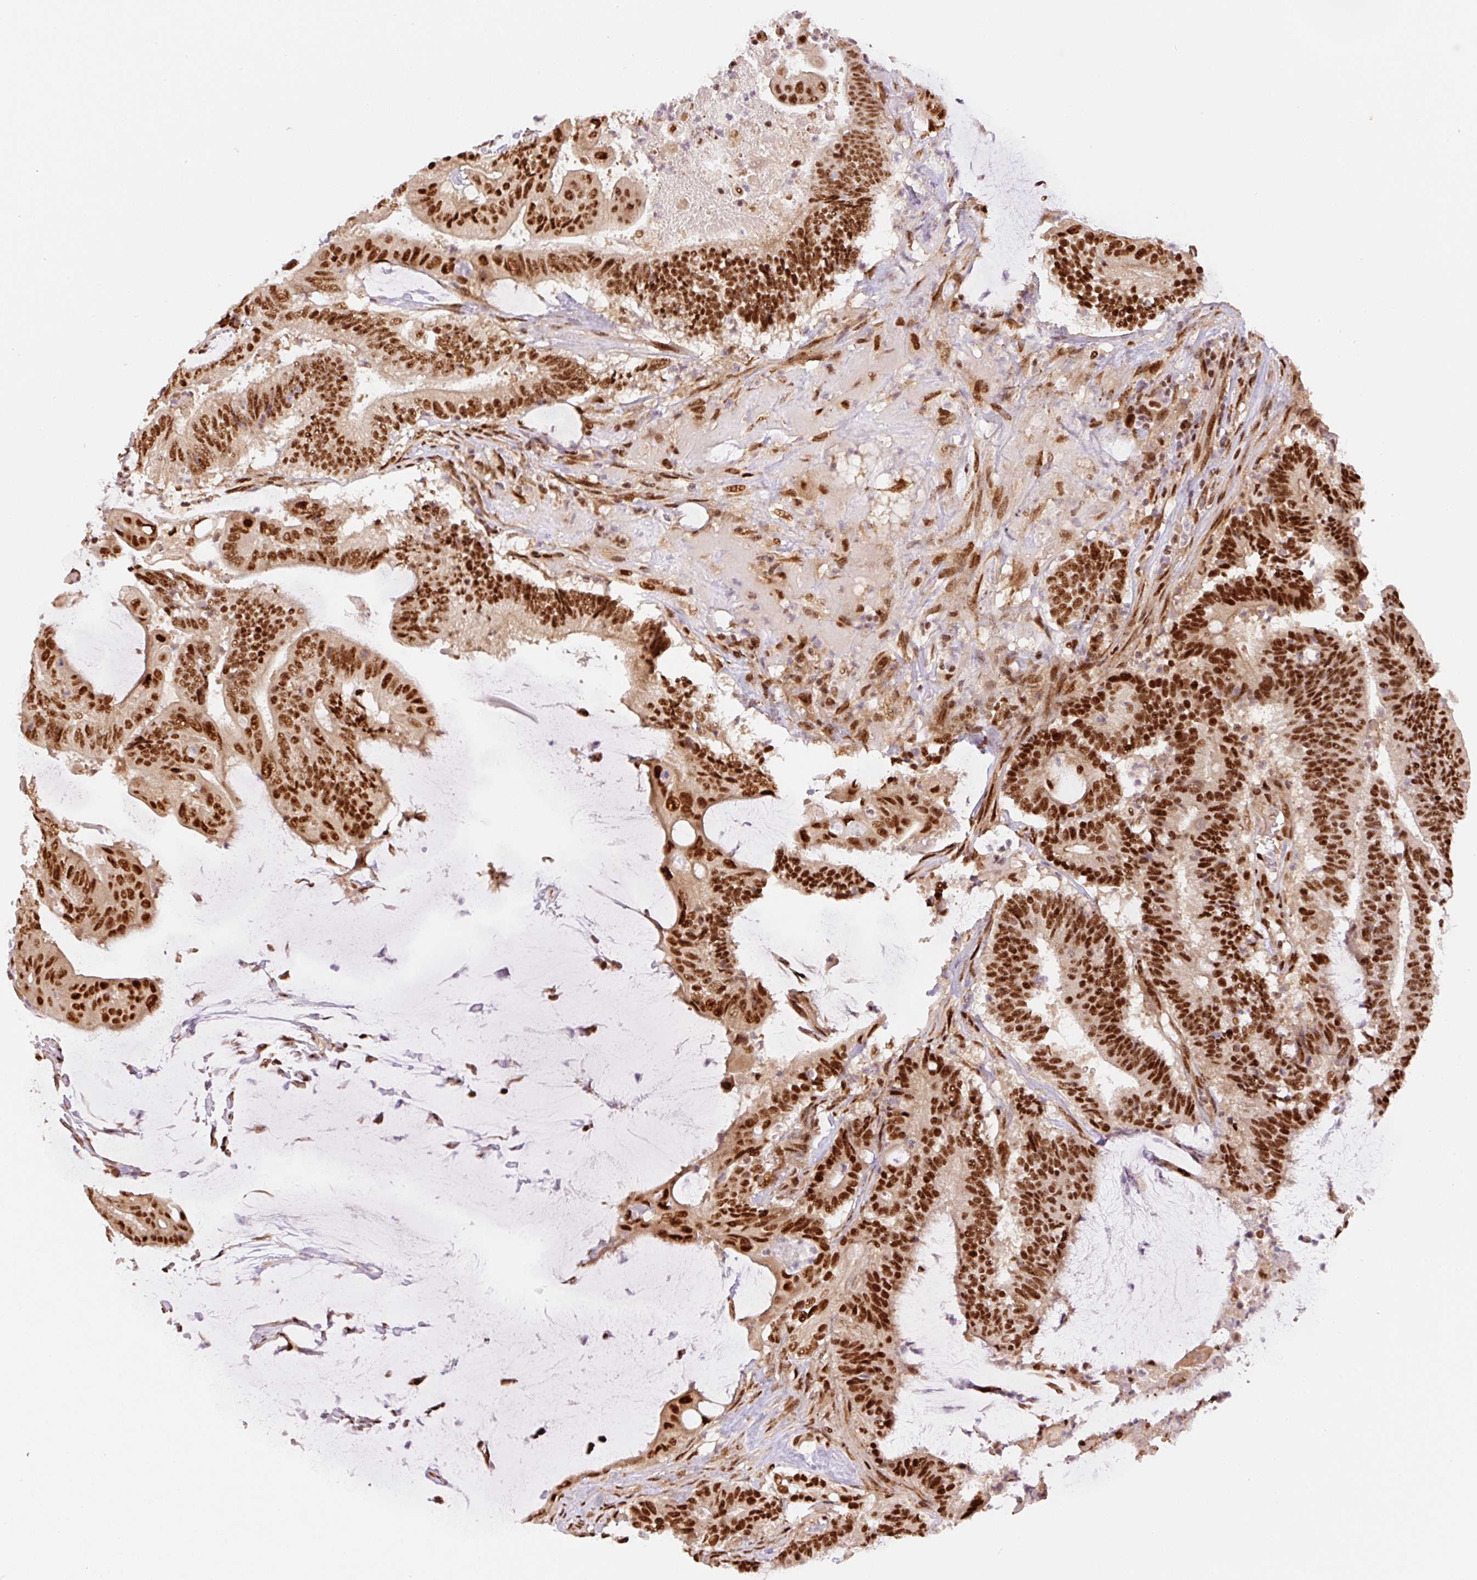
{"staining": {"intensity": "strong", "quantity": ">75%", "location": "nuclear"}, "tissue": "colorectal cancer", "cell_type": "Tumor cells", "image_type": "cancer", "snomed": [{"axis": "morphology", "description": "Adenocarcinoma, NOS"}, {"axis": "topography", "description": "Colon"}], "caption": "Colorectal cancer (adenocarcinoma) stained for a protein (brown) reveals strong nuclear positive positivity in approximately >75% of tumor cells.", "gene": "INTS8", "patient": {"sex": "female", "age": 43}}